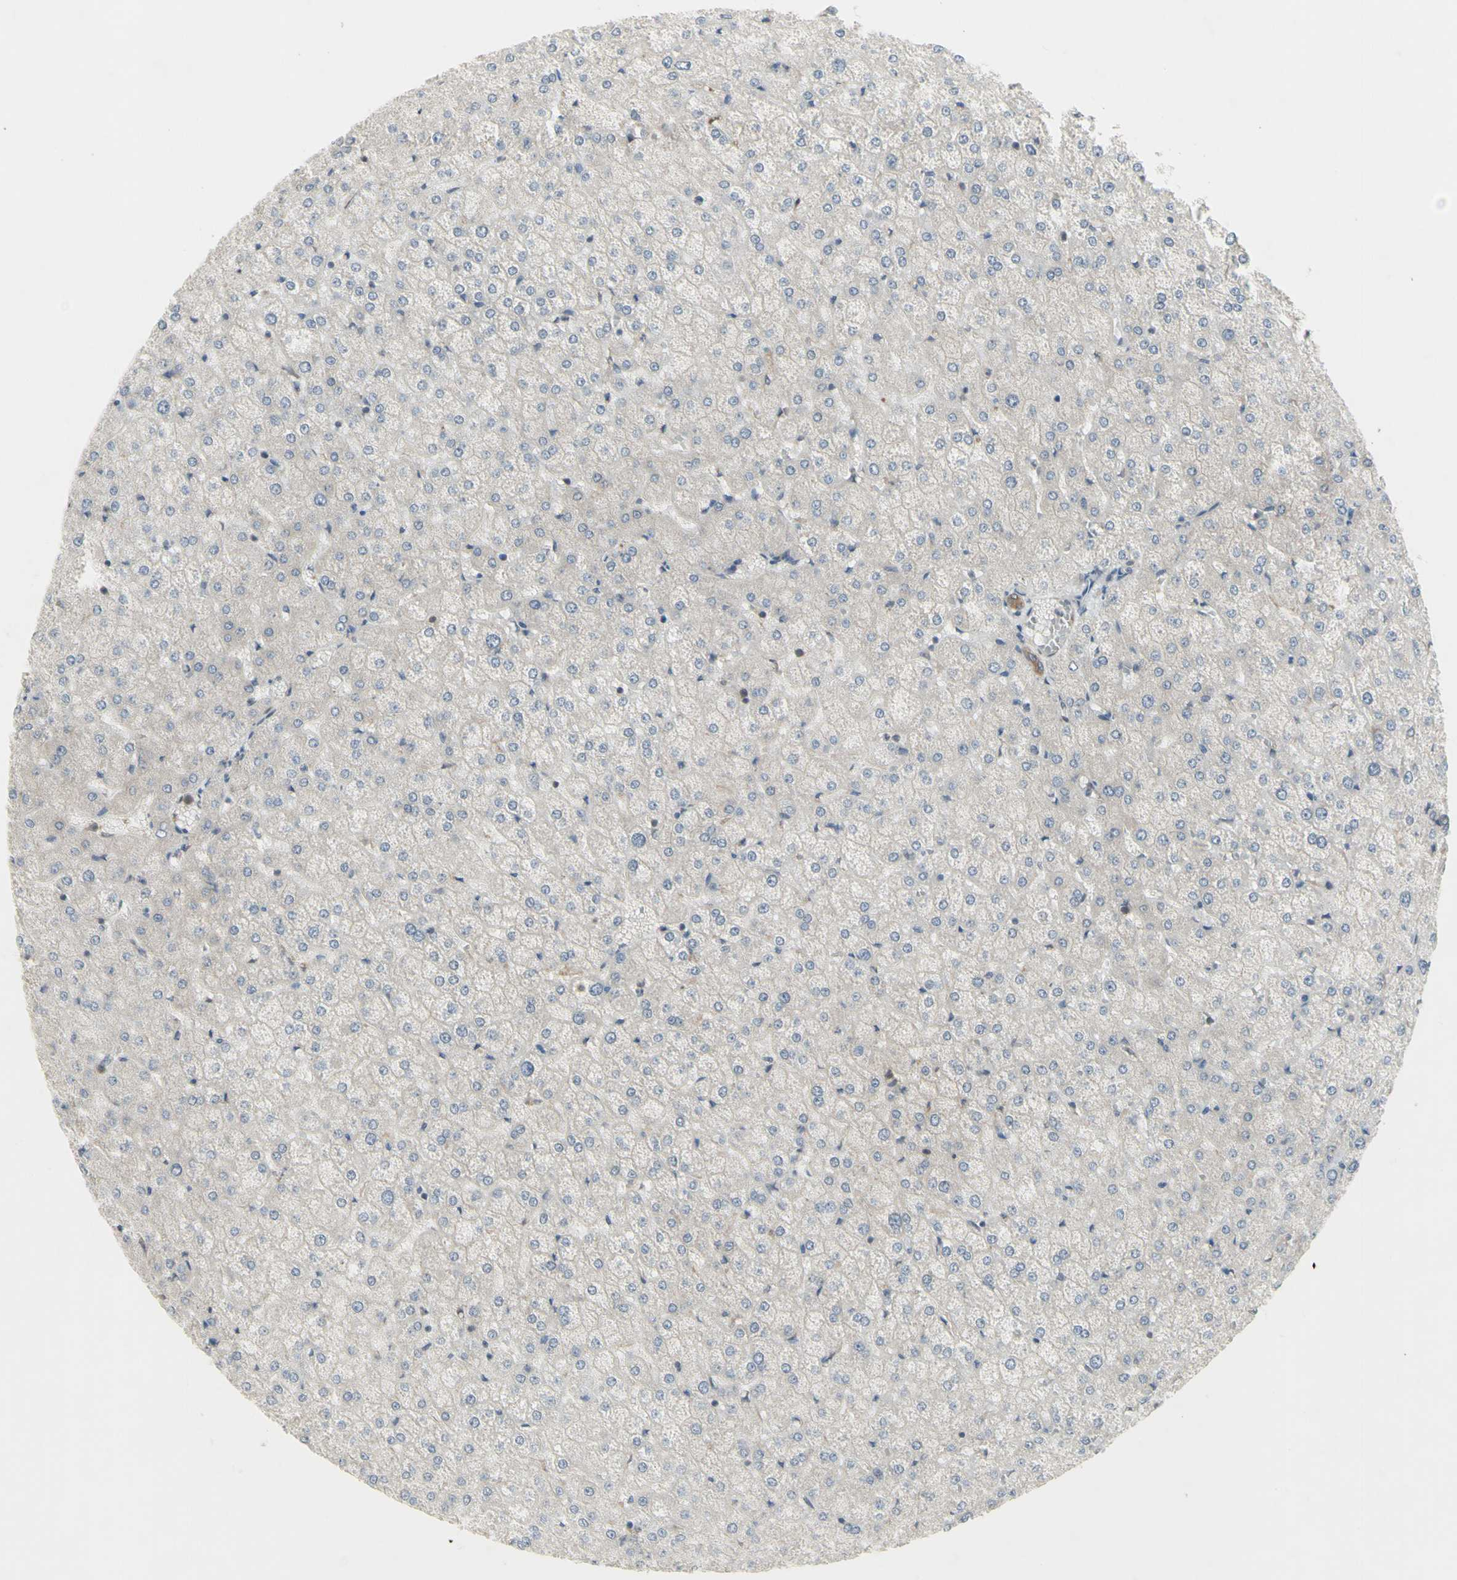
{"staining": {"intensity": "moderate", "quantity": ">75%", "location": "cytoplasmic/membranous"}, "tissue": "liver", "cell_type": "Cholangiocytes", "image_type": "normal", "snomed": [{"axis": "morphology", "description": "Normal tissue, NOS"}, {"axis": "topography", "description": "Liver"}], "caption": "Moderate cytoplasmic/membranous staining for a protein is appreciated in approximately >75% of cholangiocytes of benign liver using IHC.", "gene": "CHURC1", "patient": {"sex": "female", "age": 32}}